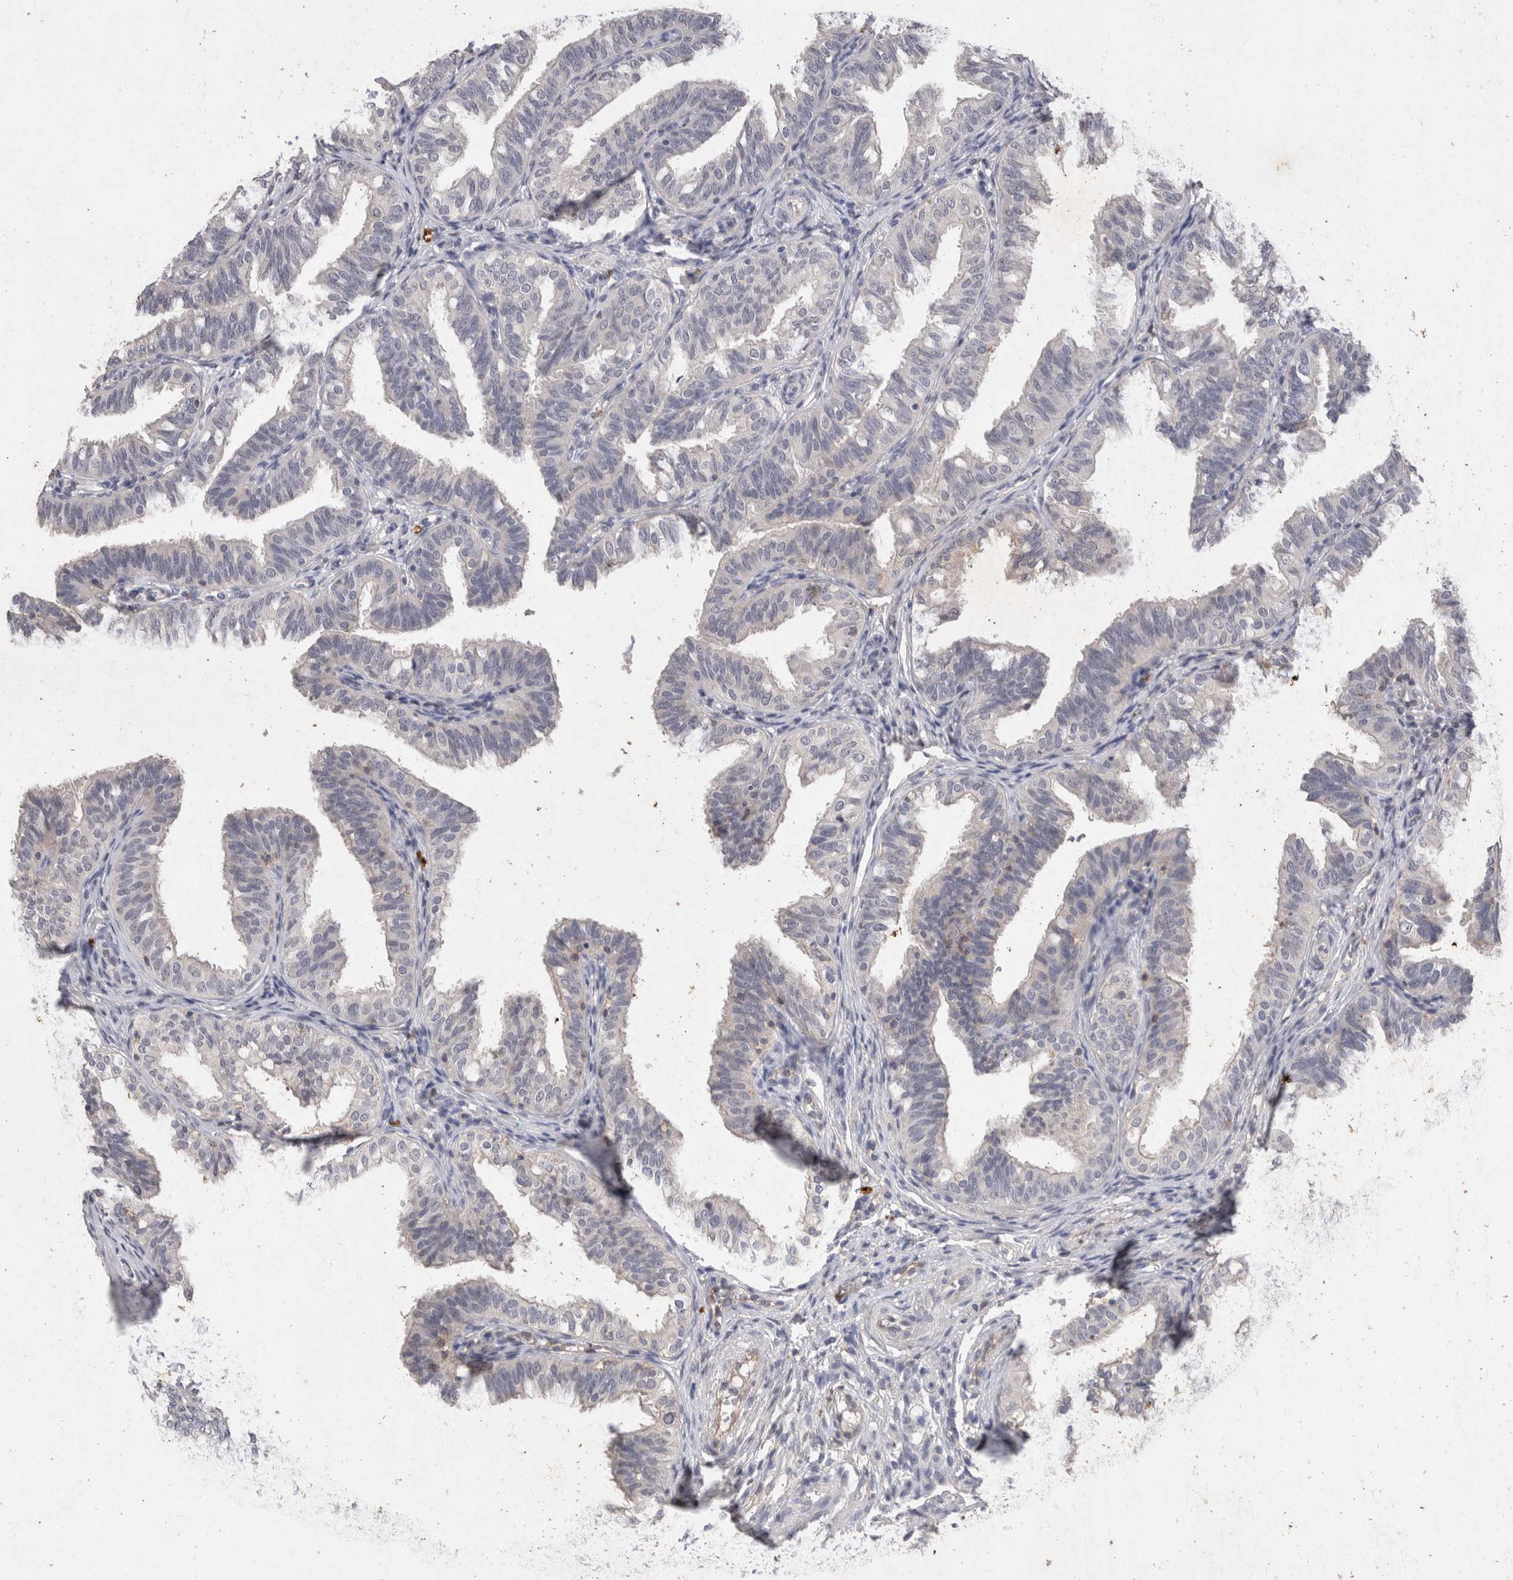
{"staining": {"intensity": "negative", "quantity": "none", "location": "none"}, "tissue": "fallopian tube", "cell_type": "Glandular cells", "image_type": "normal", "snomed": [{"axis": "morphology", "description": "Normal tissue, NOS"}, {"axis": "topography", "description": "Fallopian tube"}], "caption": "Protein analysis of unremarkable fallopian tube displays no significant positivity in glandular cells.", "gene": "RASSF3", "patient": {"sex": "female", "age": 35}}